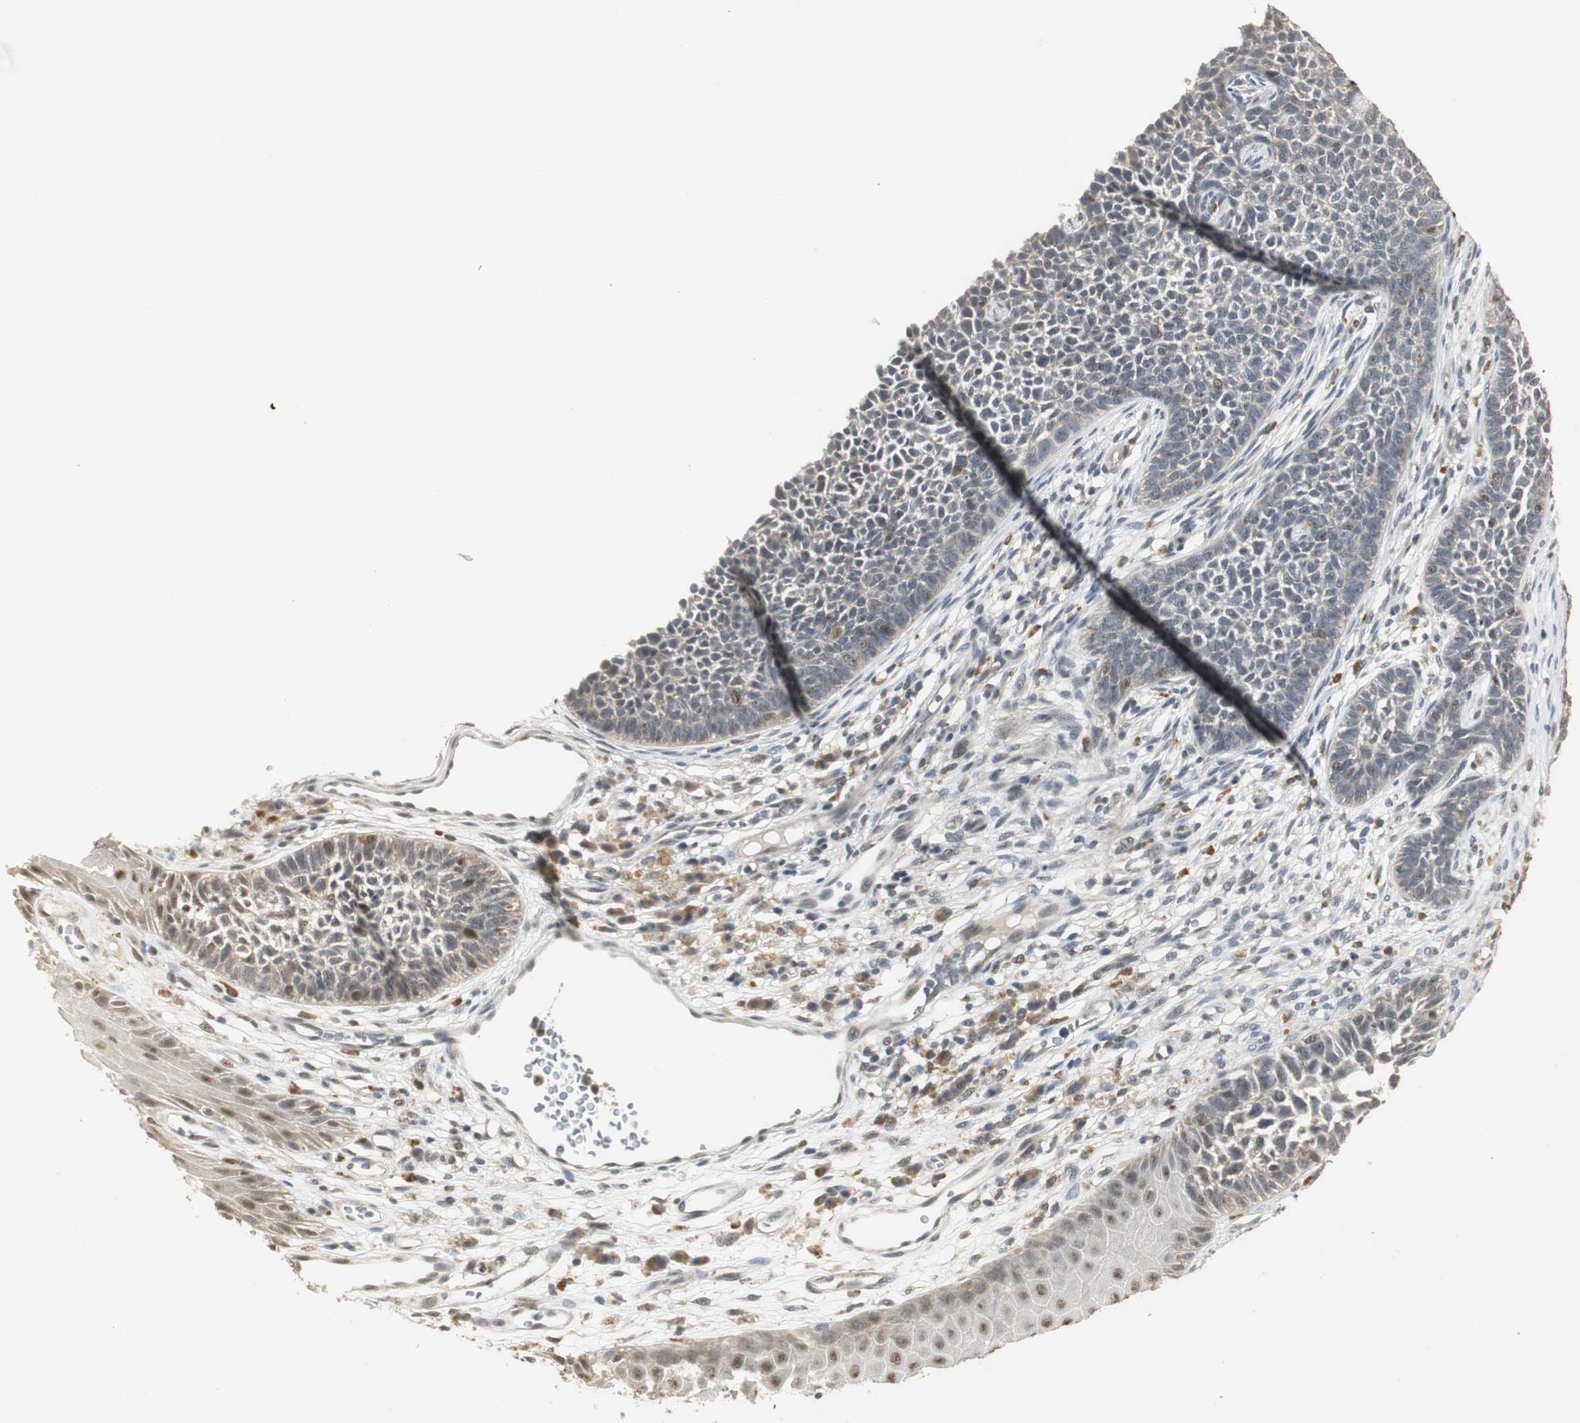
{"staining": {"intensity": "weak", "quantity": "<25%", "location": "nuclear"}, "tissue": "skin cancer", "cell_type": "Tumor cells", "image_type": "cancer", "snomed": [{"axis": "morphology", "description": "Basal cell carcinoma"}, {"axis": "topography", "description": "Skin"}], "caption": "Skin cancer was stained to show a protein in brown. There is no significant staining in tumor cells.", "gene": "ELOA", "patient": {"sex": "female", "age": 84}}